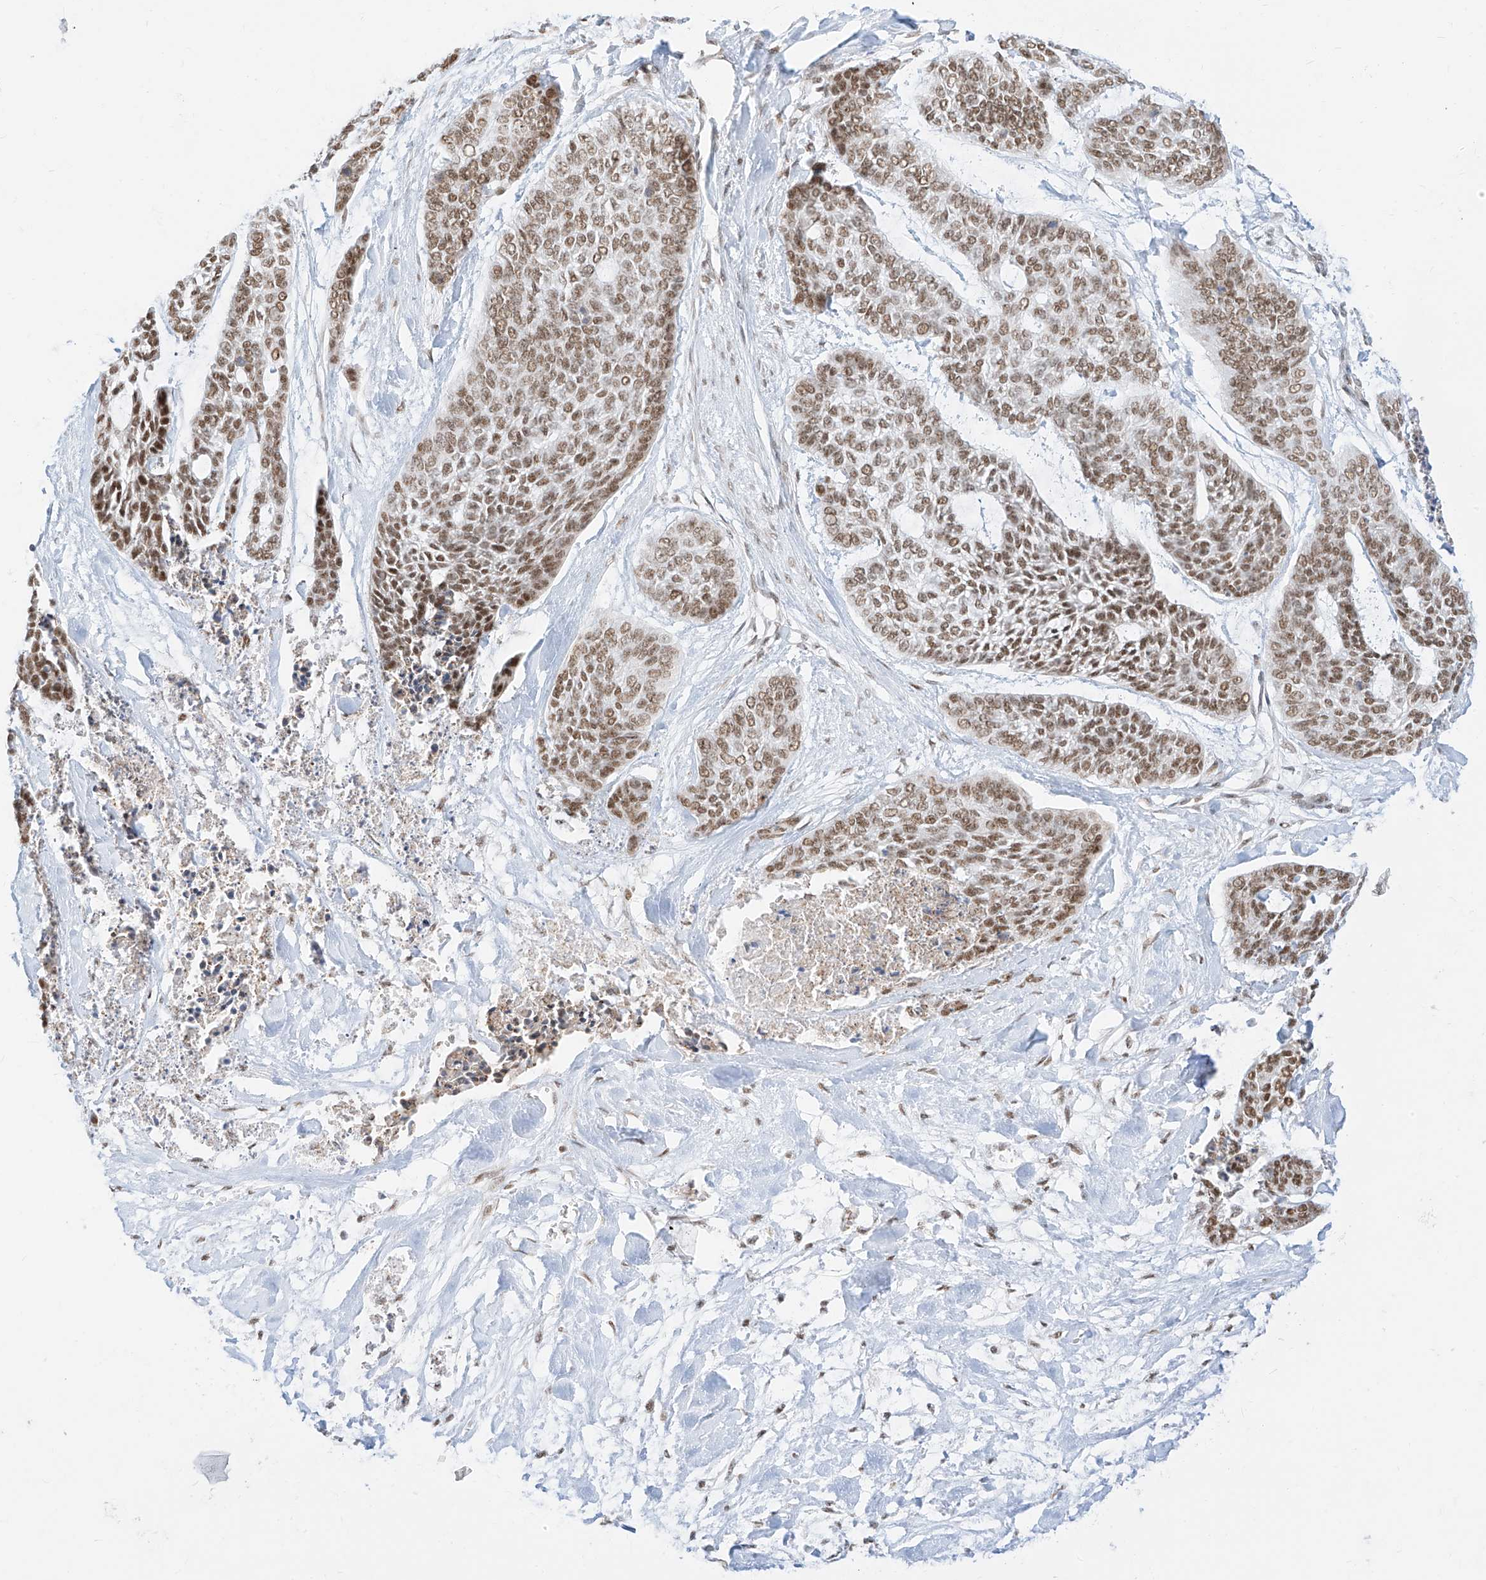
{"staining": {"intensity": "moderate", "quantity": ">75%", "location": "nuclear"}, "tissue": "skin cancer", "cell_type": "Tumor cells", "image_type": "cancer", "snomed": [{"axis": "morphology", "description": "Basal cell carcinoma"}, {"axis": "topography", "description": "Skin"}], "caption": "Skin cancer (basal cell carcinoma) stained with DAB immunohistochemistry reveals medium levels of moderate nuclear positivity in approximately >75% of tumor cells.", "gene": "SUPT5H", "patient": {"sex": "female", "age": 64}}